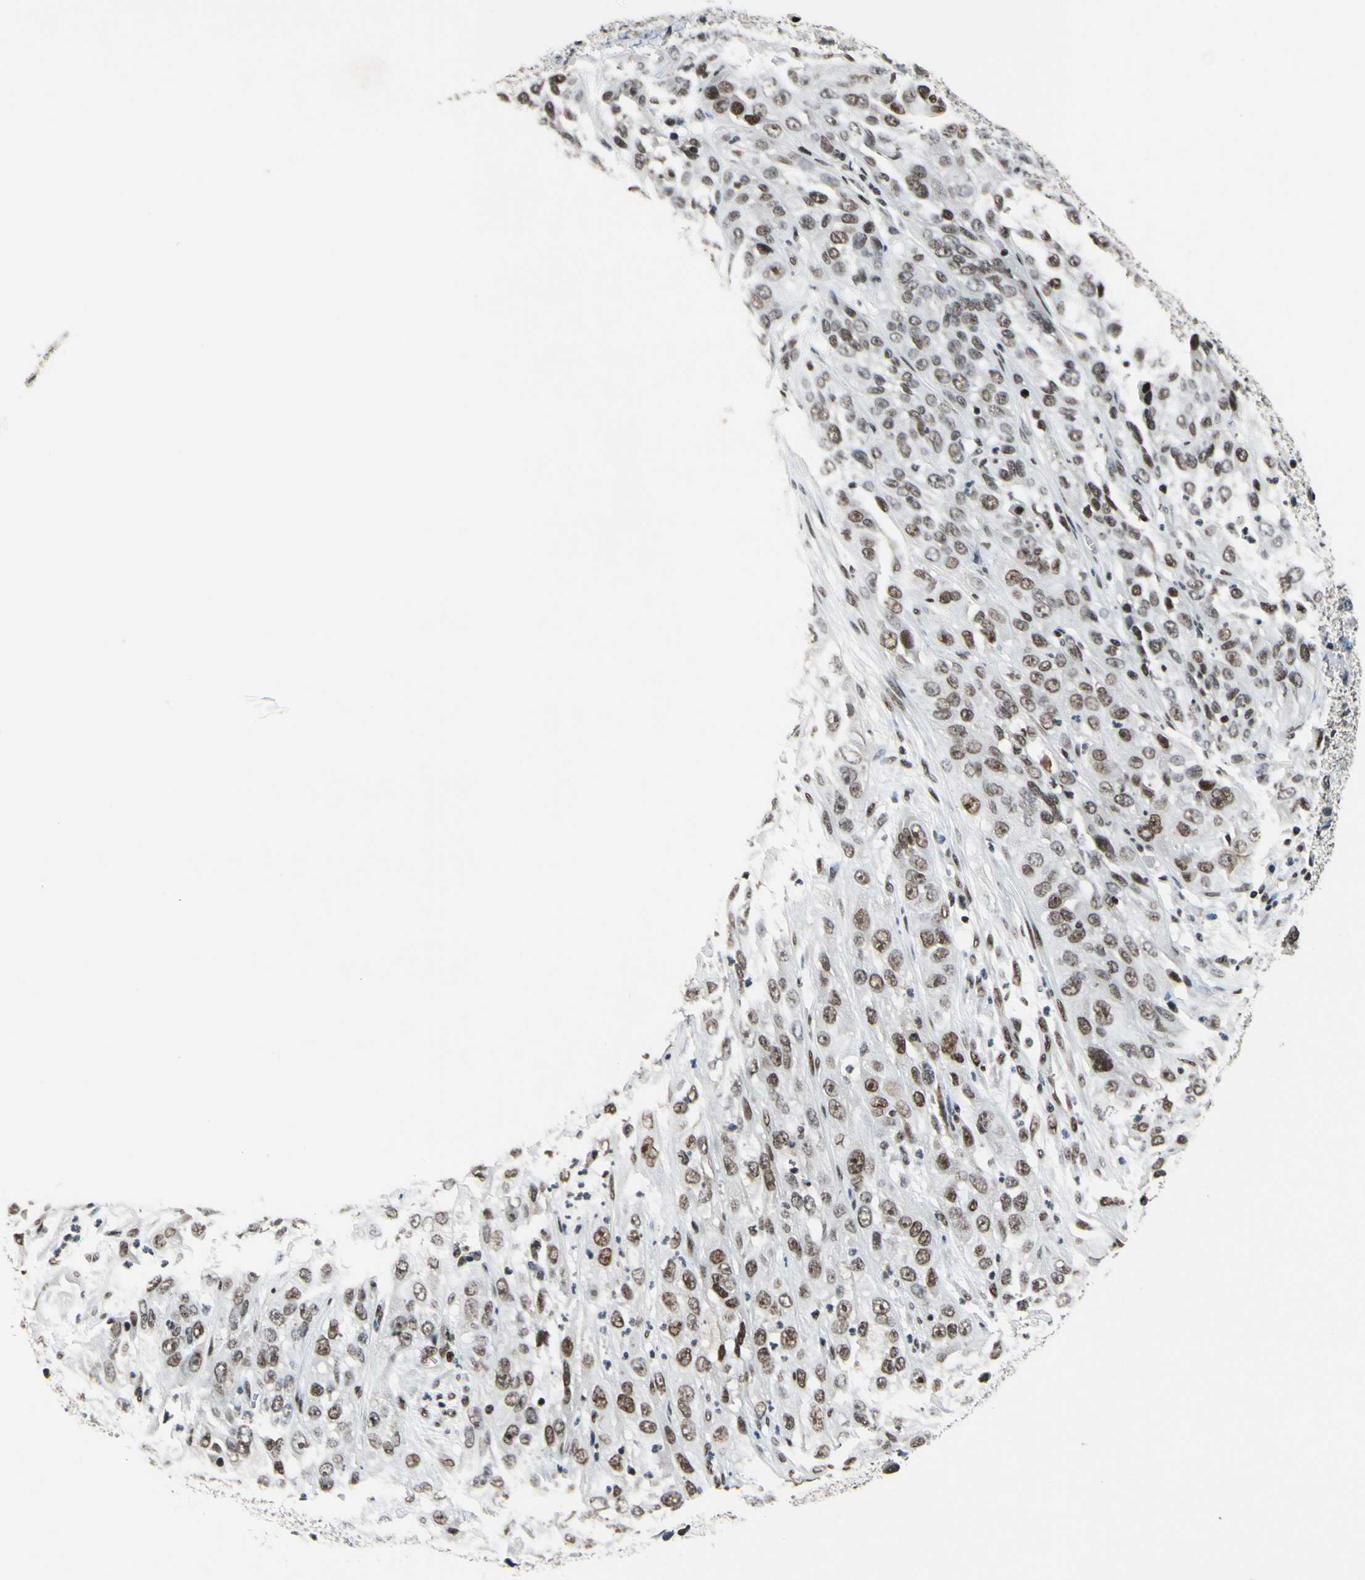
{"staining": {"intensity": "moderate", "quantity": ">75%", "location": "nuclear"}, "tissue": "cervical cancer", "cell_type": "Tumor cells", "image_type": "cancer", "snomed": [{"axis": "morphology", "description": "Squamous cell carcinoma, NOS"}, {"axis": "topography", "description": "Cervix"}], "caption": "About >75% of tumor cells in squamous cell carcinoma (cervical) exhibit moderate nuclear protein positivity as visualized by brown immunohistochemical staining.", "gene": "RECQL", "patient": {"sex": "female", "age": 32}}